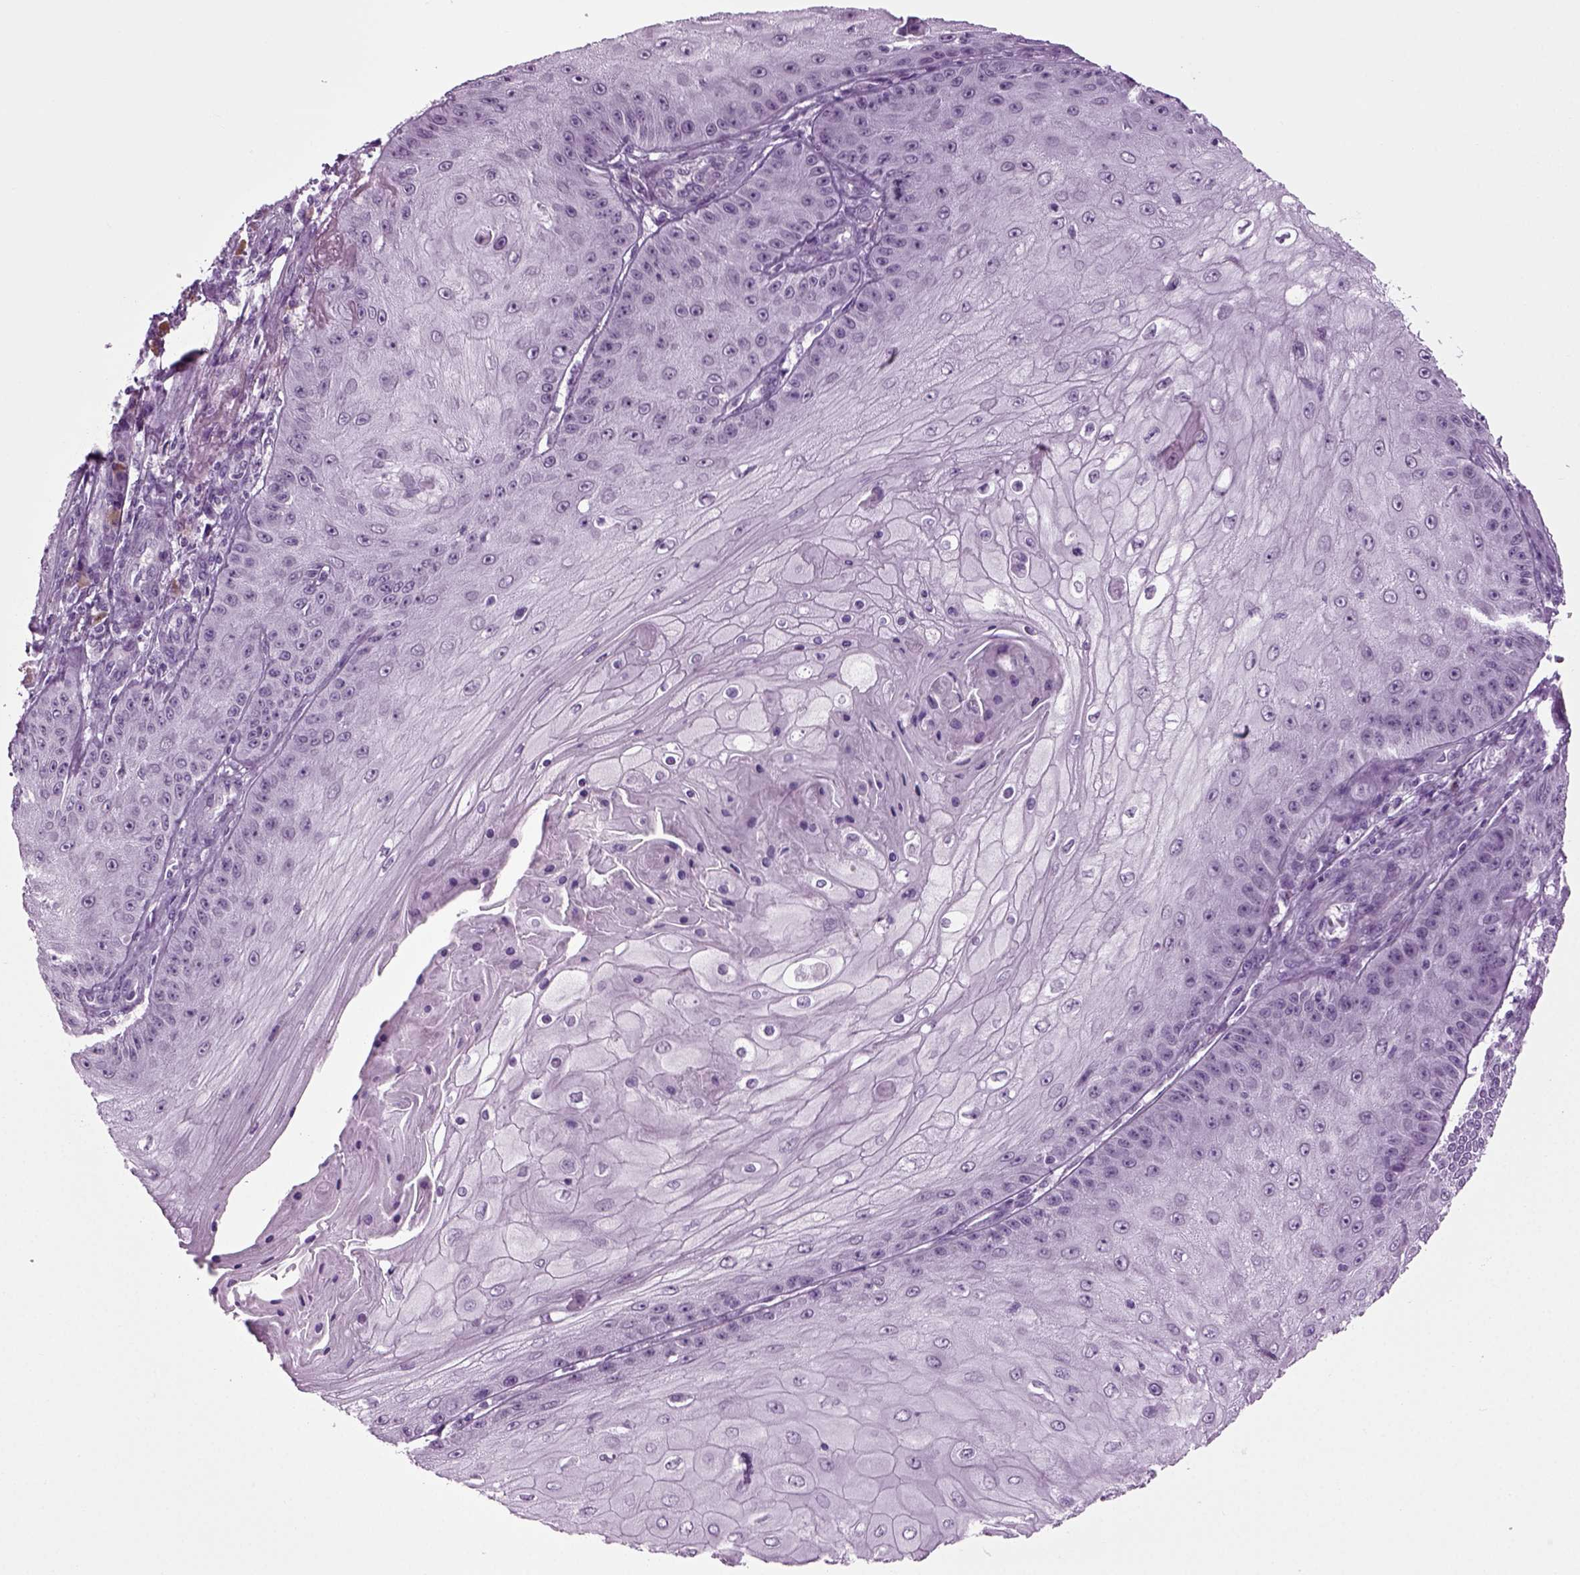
{"staining": {"intensity": "negative", "quantity": "none", "location": "none"}, "tissue": "skin cancer", "cell_type": "Tumor cells", "image_type": "cancer", "snomed": [{"axis": "morphology", "description": "Squamous cell carcinoma, NOS"}, {"axis": "topography", "description": "Skin"}], "caption": "The immunohistochemistry photomicrograph has no significant positivity in tumor cells of skin cancer (squamous cell carcinoma) tissue.", "gene": "PRLH", "patient": {"sex": "male", "age": 70}}